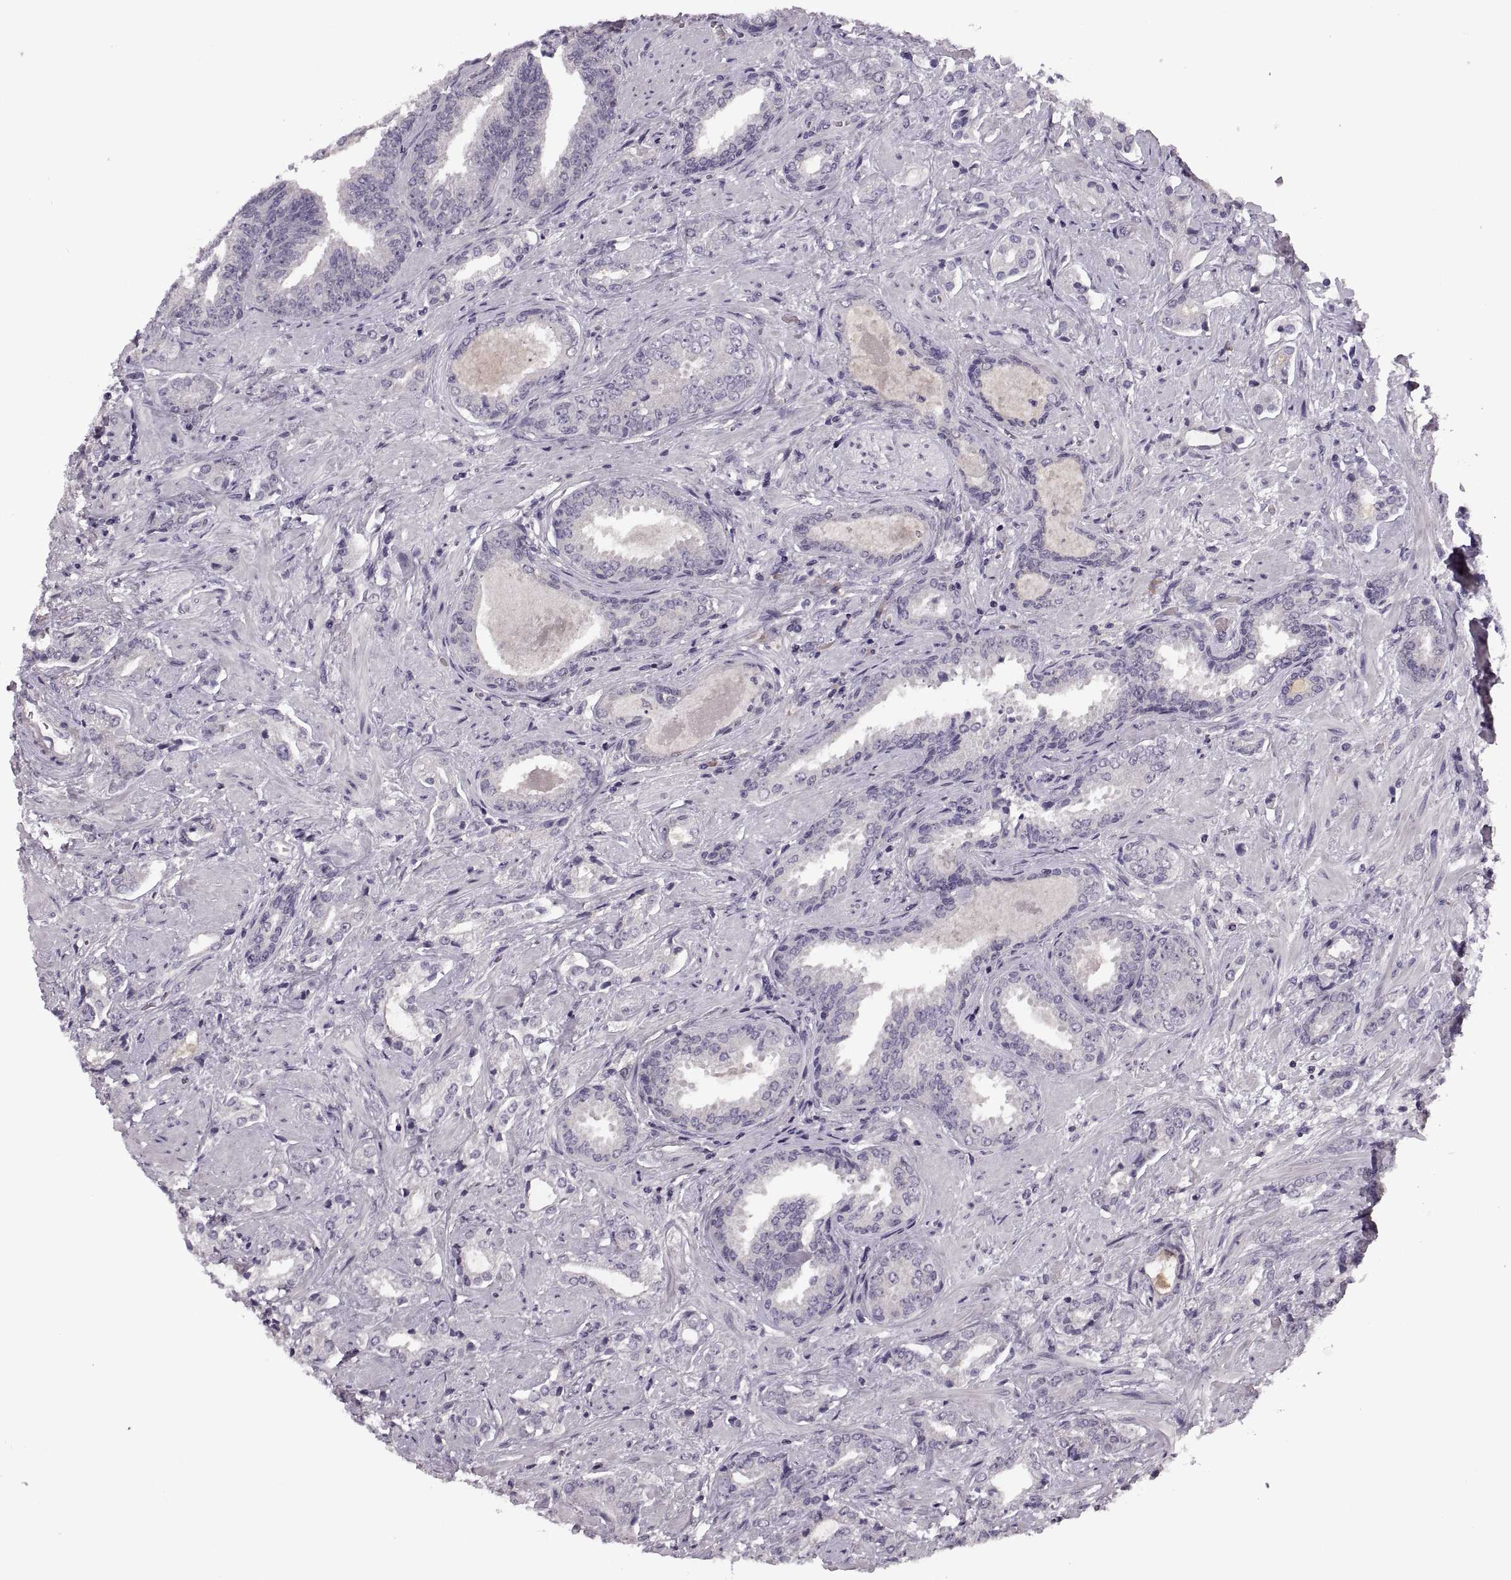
{"staining": {"intensity": "negative", "quantity": "none", "location": "none"}, "tissue": "prostate cancer", "cell_type": "Tumor cells", "image_type": "cancer", "snomed": [{"axis": "morphology", "description": "Adenocarcinoma, Low grade"}, {"axis": "topography", "description": "Prostate"}], "caption": "A micrograph of human adenocarcinoma (low-grade) (prostate) is negative for staining in tumor cells.", "gene": "CACNA1F", "patient": {"sex": "male", "age": 61}}